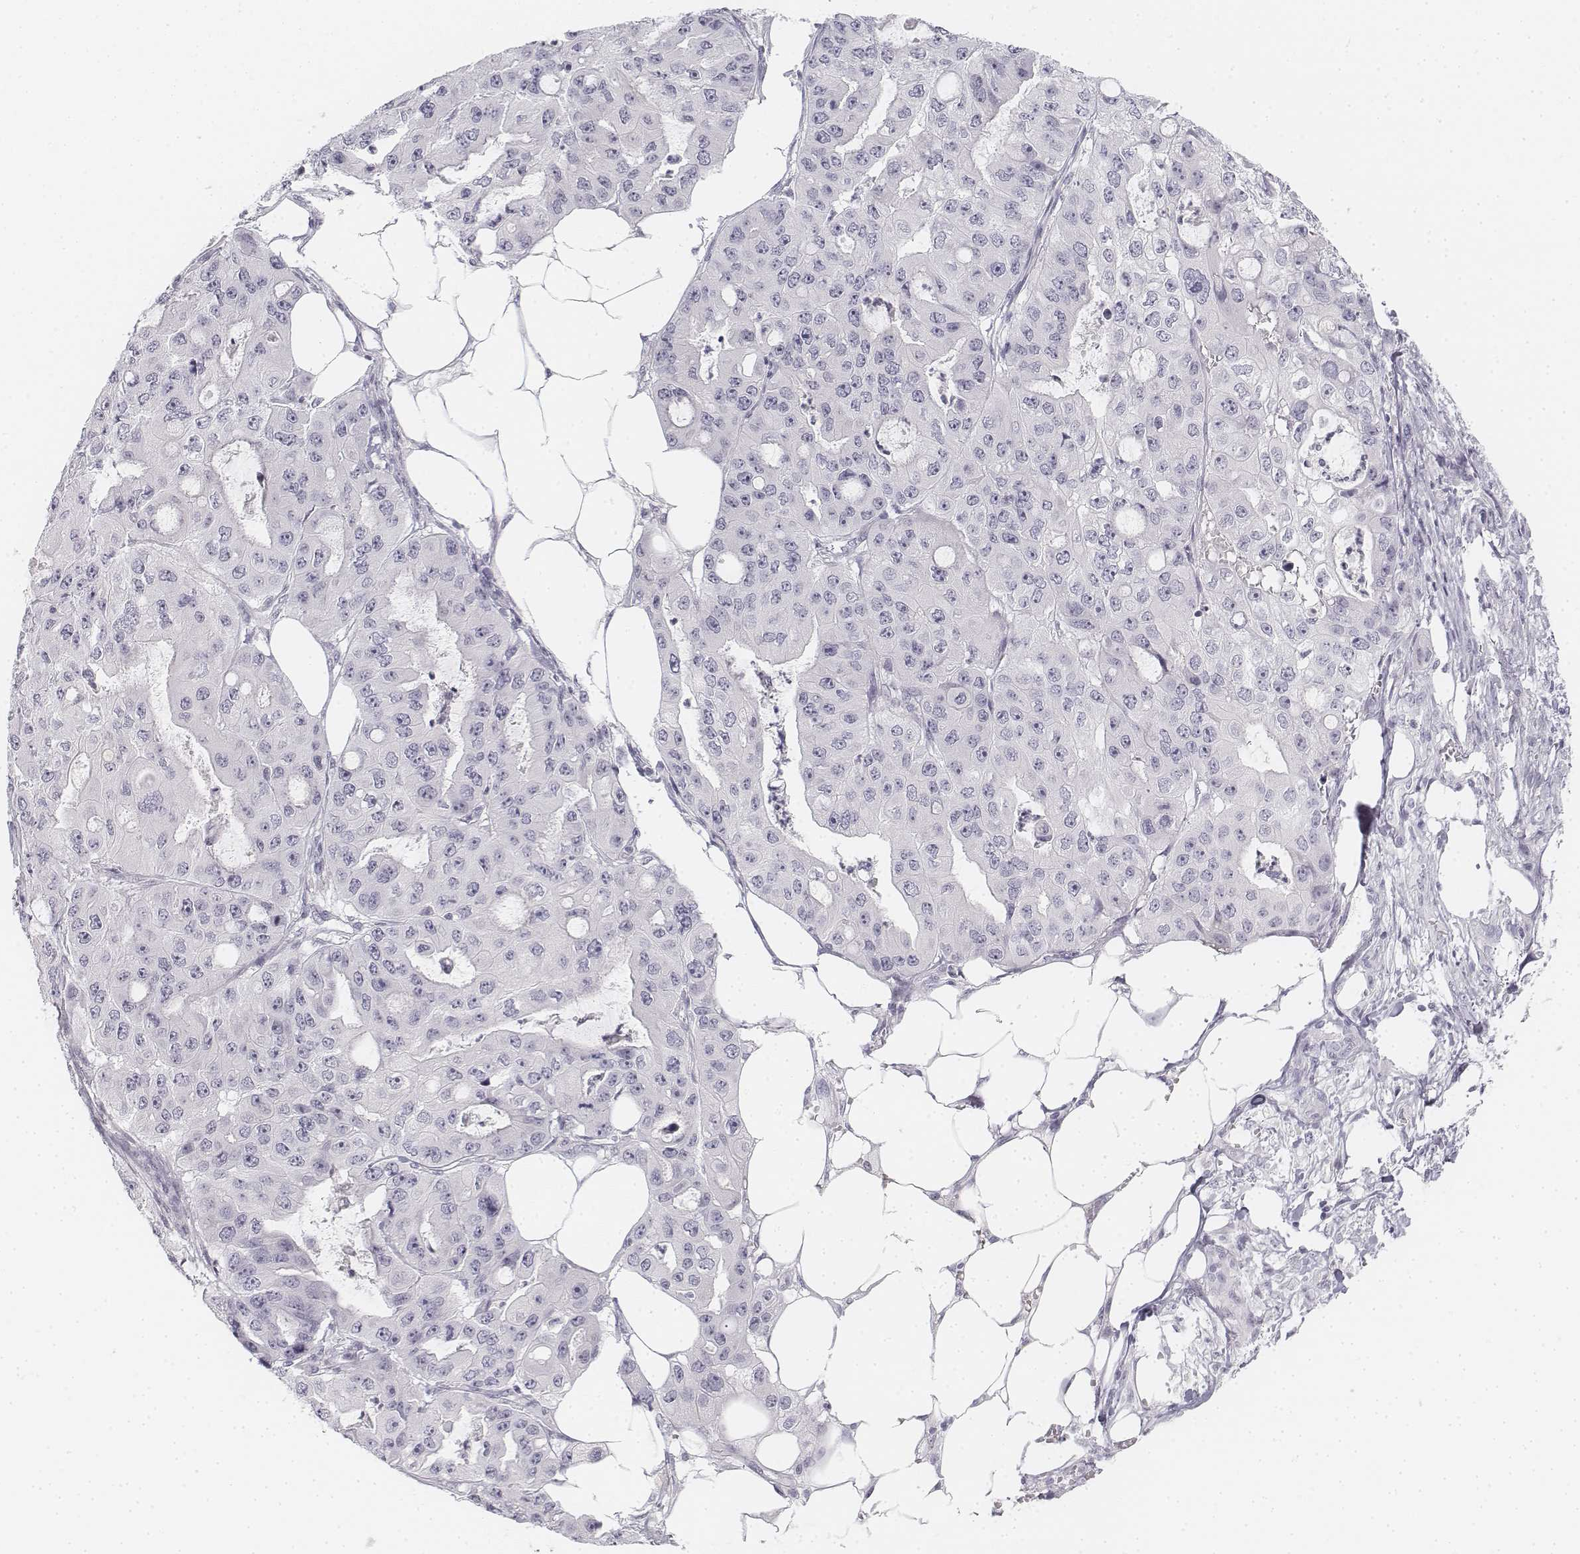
{"staining": {"intensity": "negative", "quantity": "none", "location": "none"}, "tissue": "ovarian cancer", "cell_type": "Tumor cells", "image_type": "cancer", "snomed": [{"axis": "morphology", "description": "Cystadenocarcinoma, serous, NOS"}, {"axis": "topography", "description": "Ovary"}], "caption": "High power microscopy photomicrograph of an immunohistochemistry (IHC) micrograph of ovarian cancer (serous cystadenocarcinoma), revealing no significant expression in tumor cells.", "gene": "KRT25", "patient": {"sex": "female", "age": 56}}